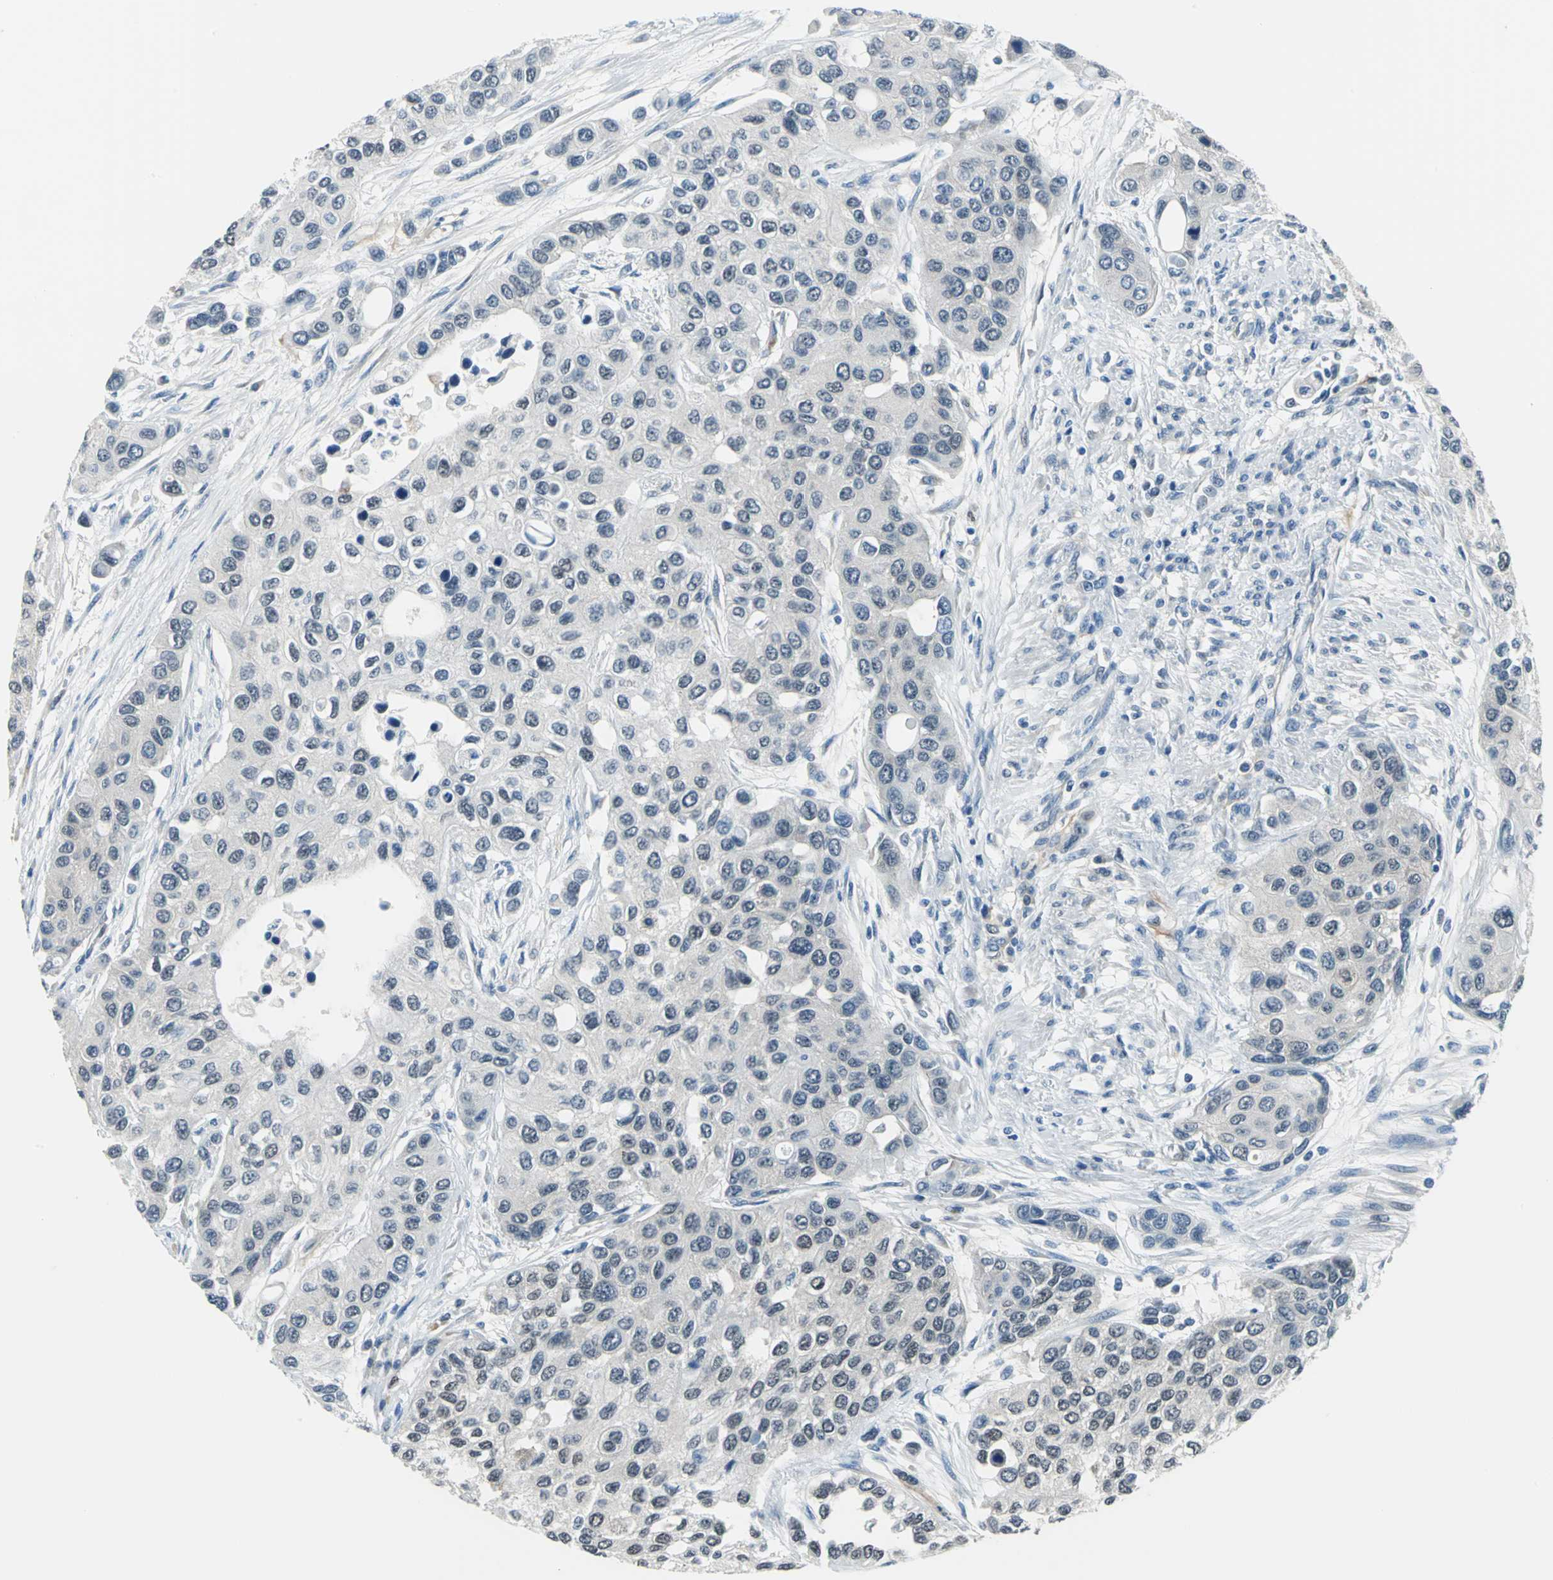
{"staining": {"intensity": "negative", "quantity": "none", "location": "none"}, "tissue": "urothelial cancer", "cell_type": "Tumor cells", "image_type": "cancer", "snomed": [{"axis": "morphology", "description": "Urothelial carcinoma, High grade"}, {"axis": "topography", "description": "Urinary bladder"}], "caption": "A photomicrograph of urothelial cancer stained for a protein shows no brown staining in tumor cells. (DAB immunohistochemistry (IHC) visualized using brightfield microscopy, high magnification).", "gene": "ZNF415", "patient": {"sex": "female", "age": 56}}